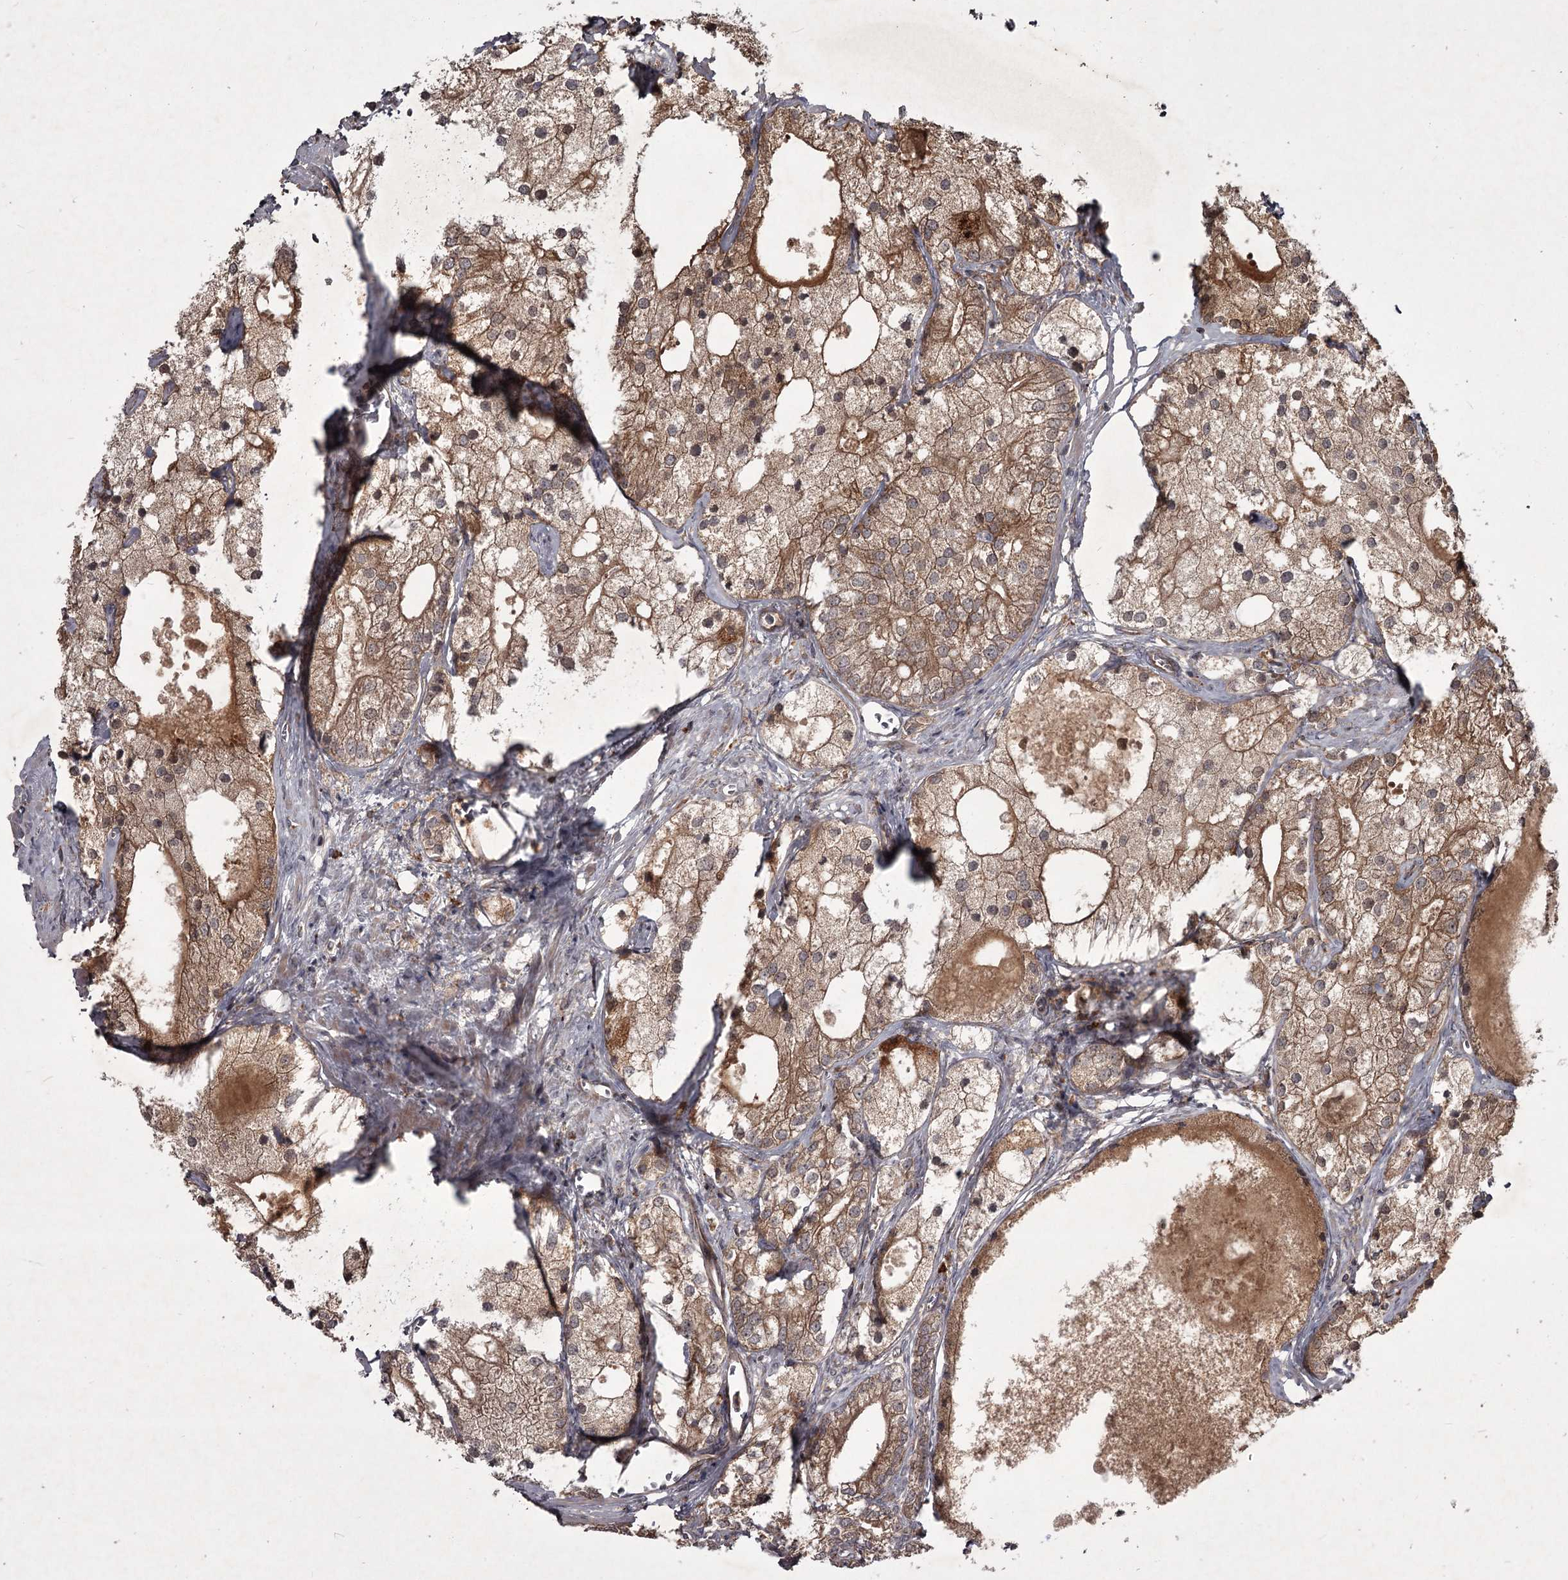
{"staining": {"intensity": "moderate", "quantity": ">75%", "location": "cytoplasmic/membranous"}, "tissue": "prostate cancer", "cell_type": "Tumor cells", "image_type": "cancer", "snomed": [{"axis": "morphology", "description": "Adenocarcinoma, Low grade"}, {"axis": "topography", "description": "Prostate"}], "caption": "Moderate cytoplasmic/membranous protein staining is identified in about >75% of tumor cells in prostate low-grade adenocarcinoma.", "gene": "UNC93B1", "patient": {"sex": "male", "age": 69}}